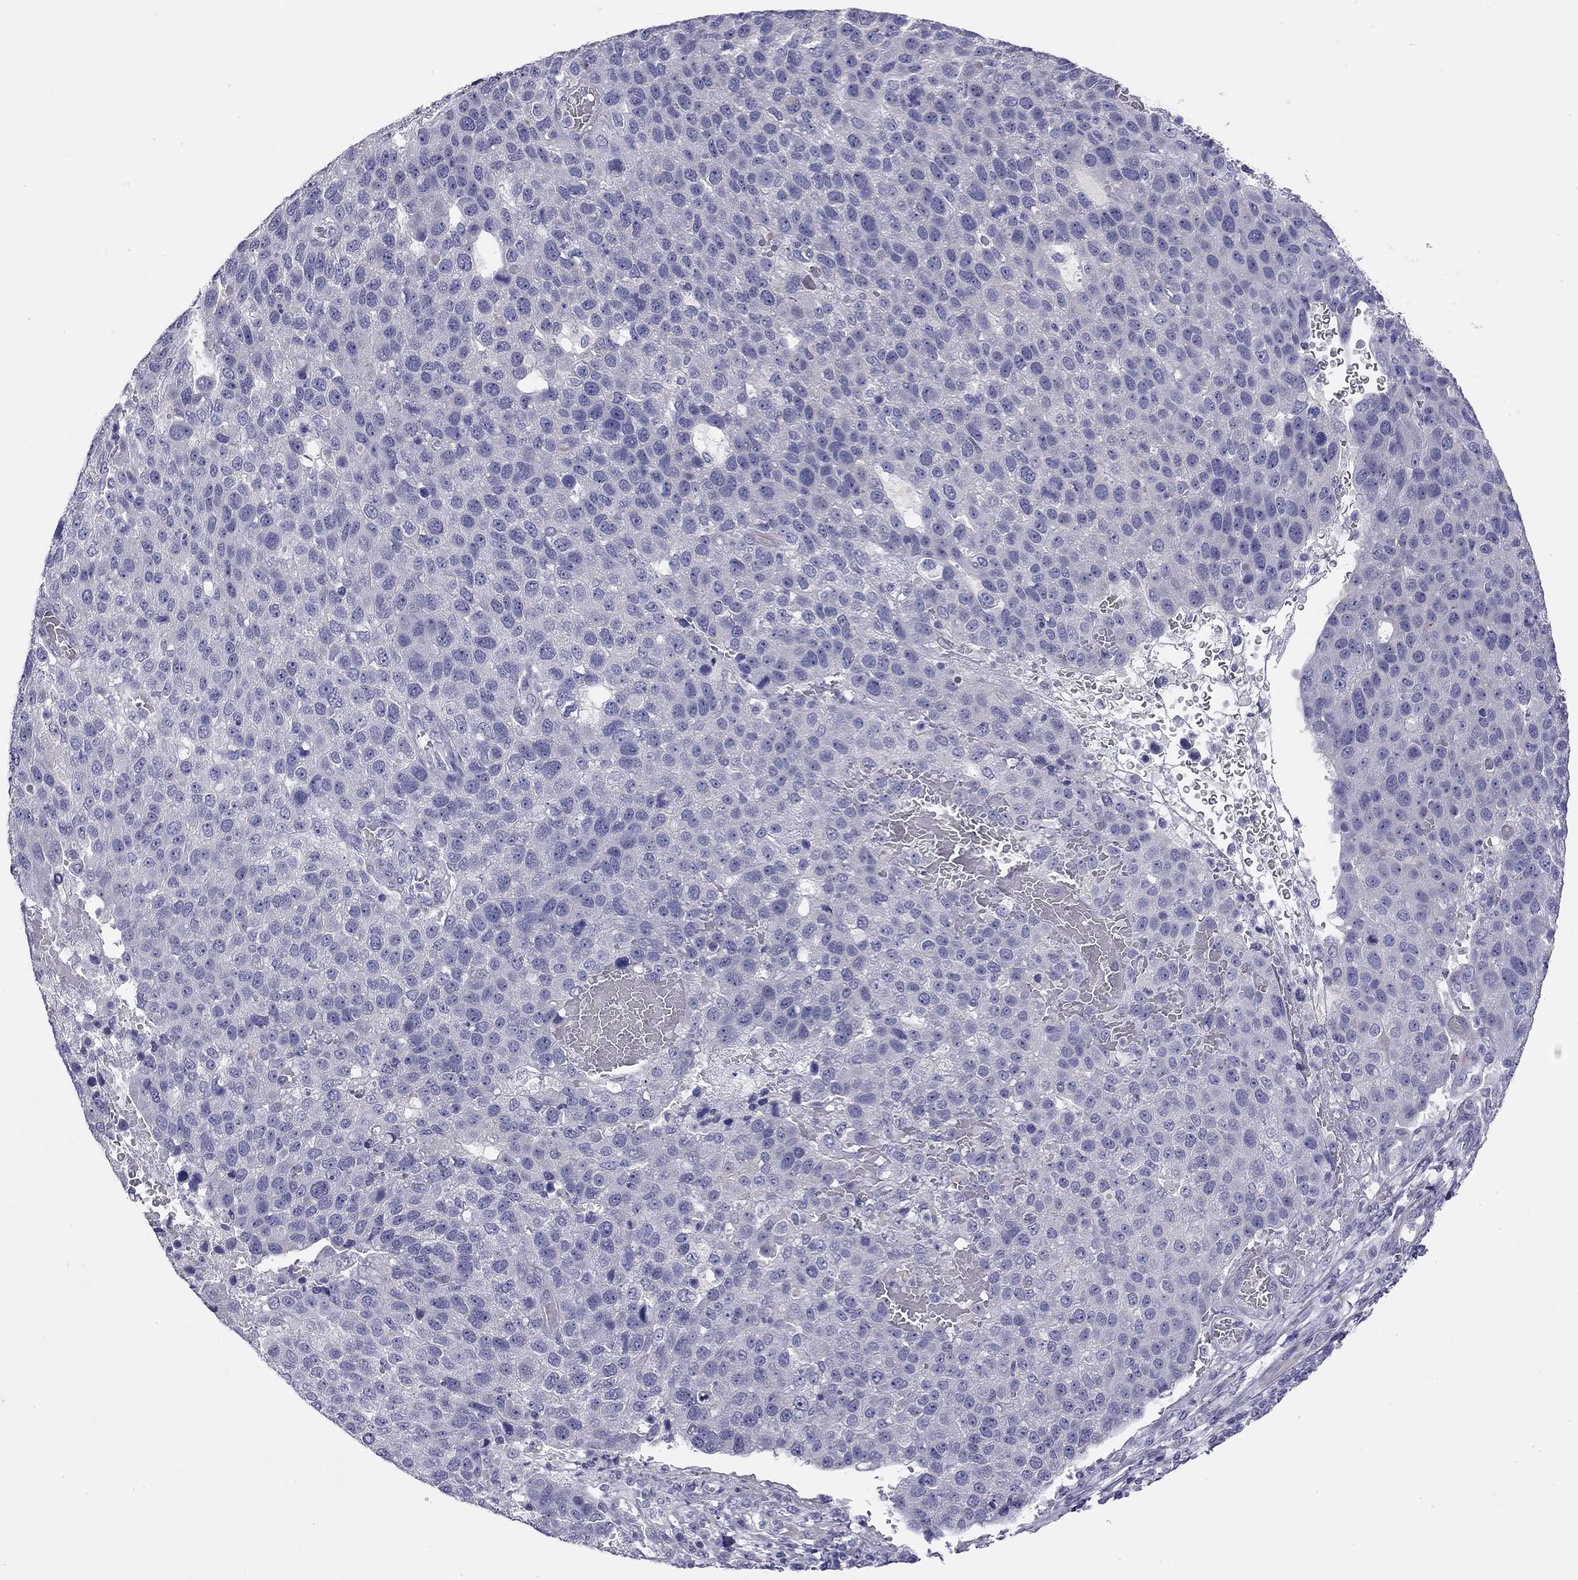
{"staining": {"intensity": "negative", "quantity": "none", "location": "none"}, "tissue": "pancreatic cancer", "cell_type": "Tumor cells", "image_type": "cancer", "snomed": [{"axis": "morphology", "description": "Adenocarcinoma, NOS"}, {"axis": "topography", "description": "Pancreas"}], "caption": "The micrograph exhibits no staining of tumor cells in pancreatic adenocarcinoma.", "gene": "RTL1", "patient": {"sex": "female", "age": 61}}